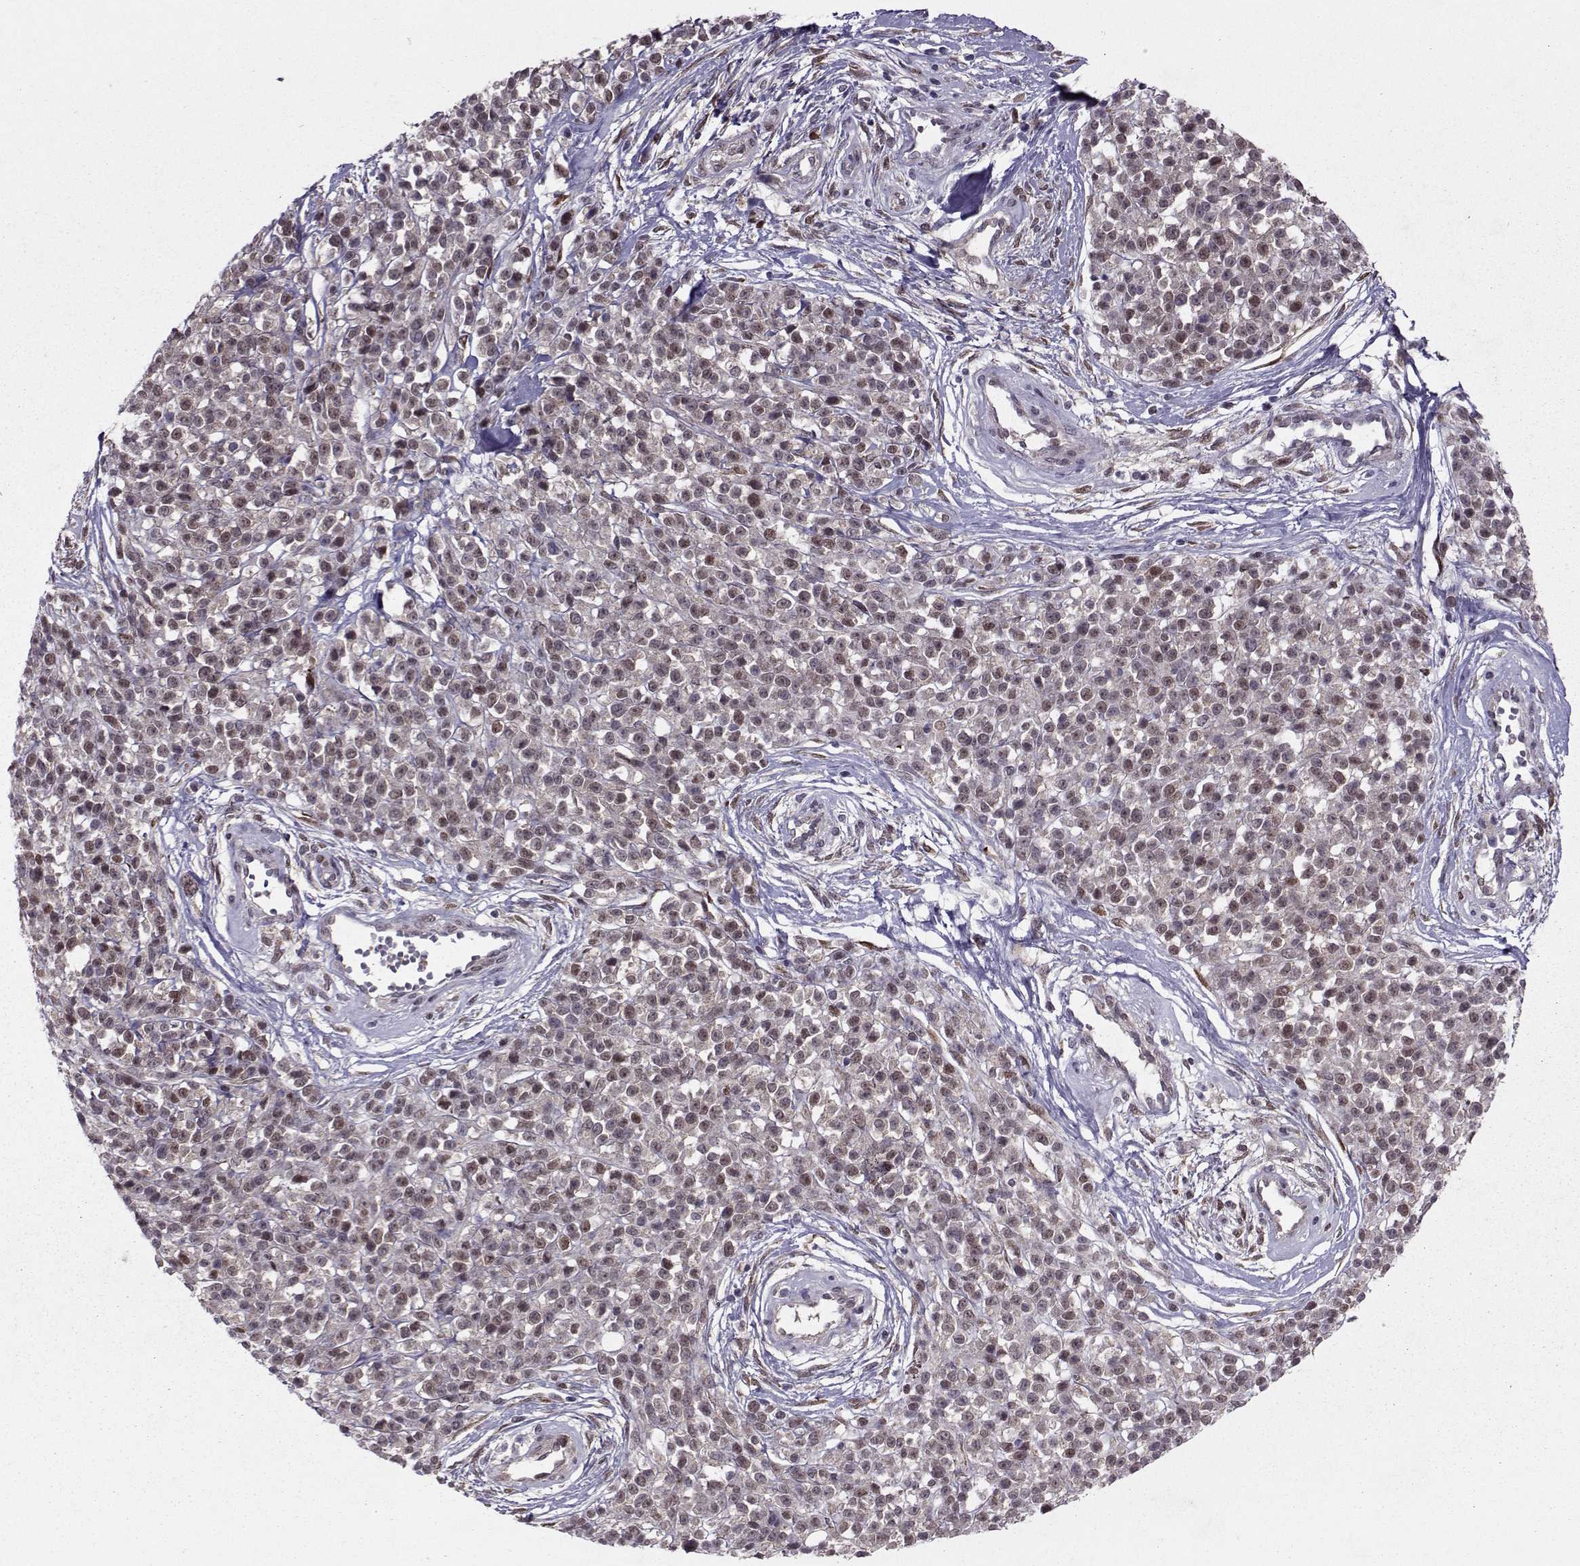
{"staining": {"intensity": "weak", "quantity": ">75%", "location": "nuclear"}, "tissue": "melanoma", "cell_type": "Tumor cells", "image_type": "cancer", "snomed": [{"axis": "morphology", "description": "Malignant melanoma, NOS"}, {"axis": "topography", "description": "Skin"}, {"axis": "topography", "description": "Skin of trunk"}], "caption": "Malignant melanoma tissue displays weak nuclear expression in about >75% of tumor cells, visualized by immunohistochemistry.", "gene": "CDK4", "patient": {"sex": "male", "age": 74}}